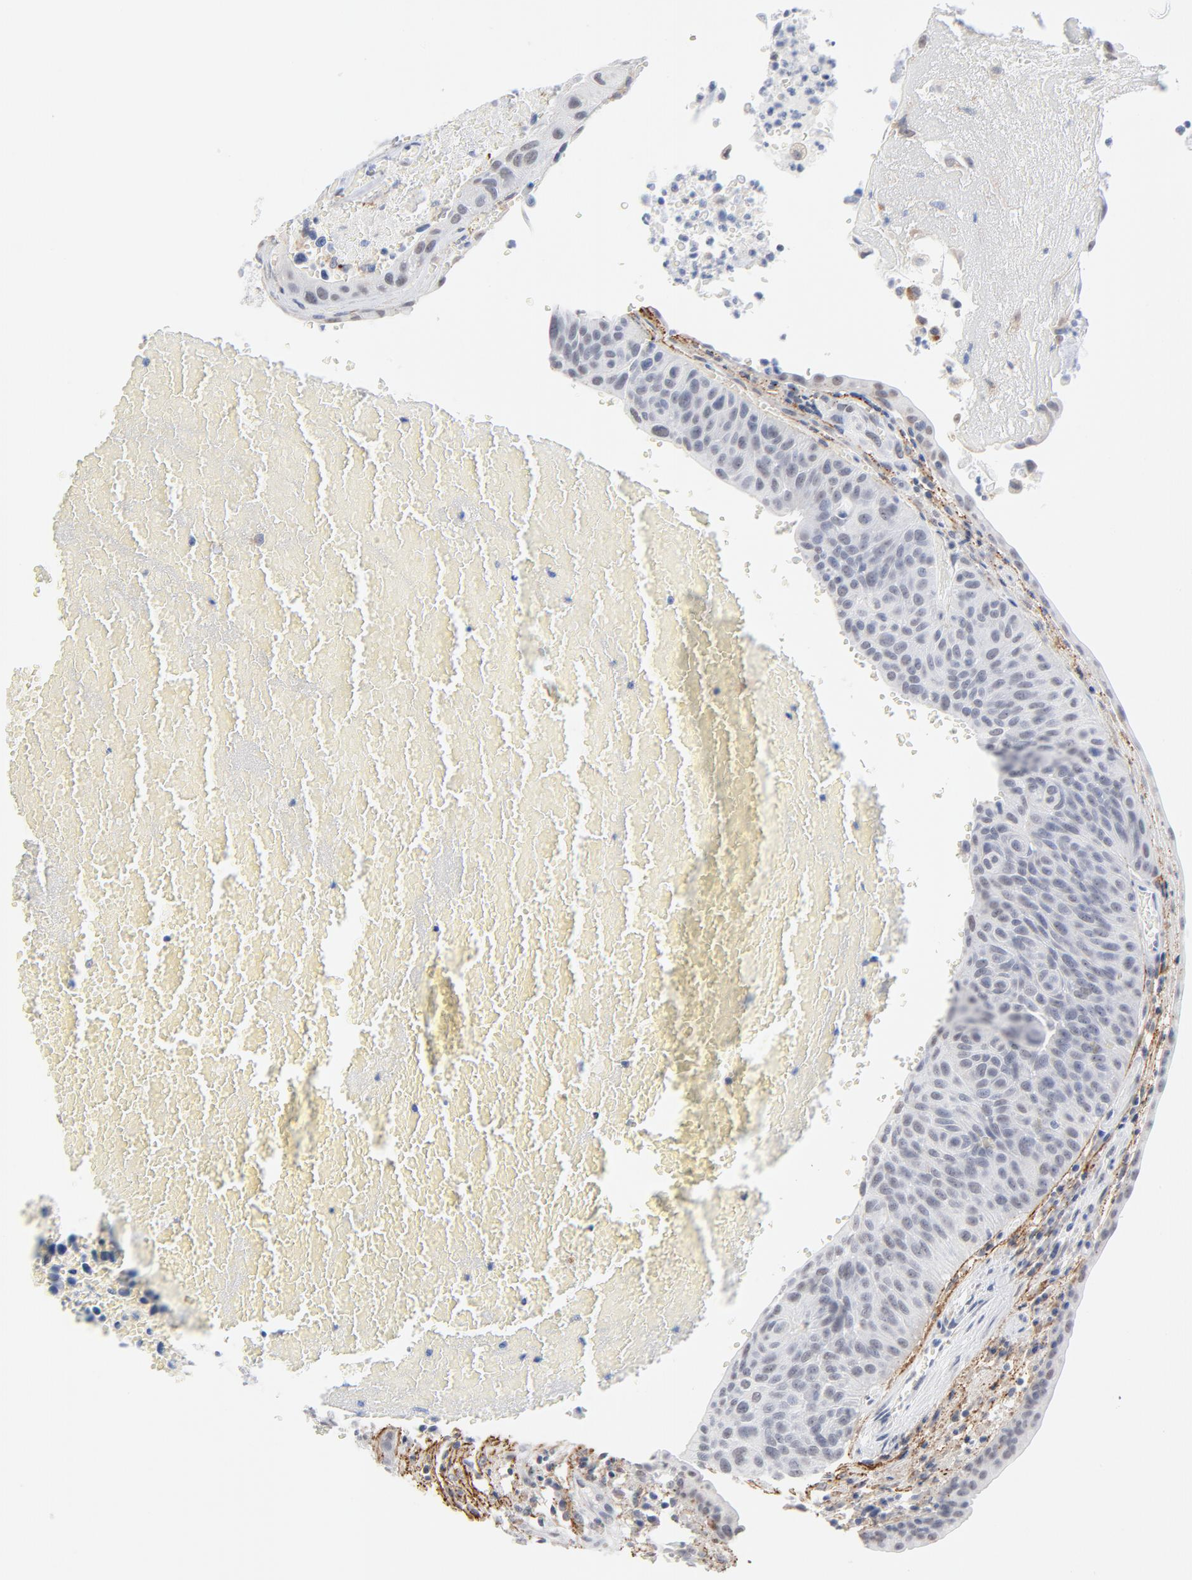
{"staining": {"intensity": "negative", "quantity": "none", "location": "none"}, "tissue": "urothelial cancer", "cell_type": "Tumor cells", "image_type": "cancer", "snomed": [{"axis": "morphology", "description": "Urothelial carcinoma, High grade"}, {"axis": "topography", "description": "Urinary bladder"}], "caption": "Tumor cells are negative for brown protein staining in urothelial carcinoma (high-grade).", "gene": "LTBP2", "patient": {"sex": "male", "age": 66}}